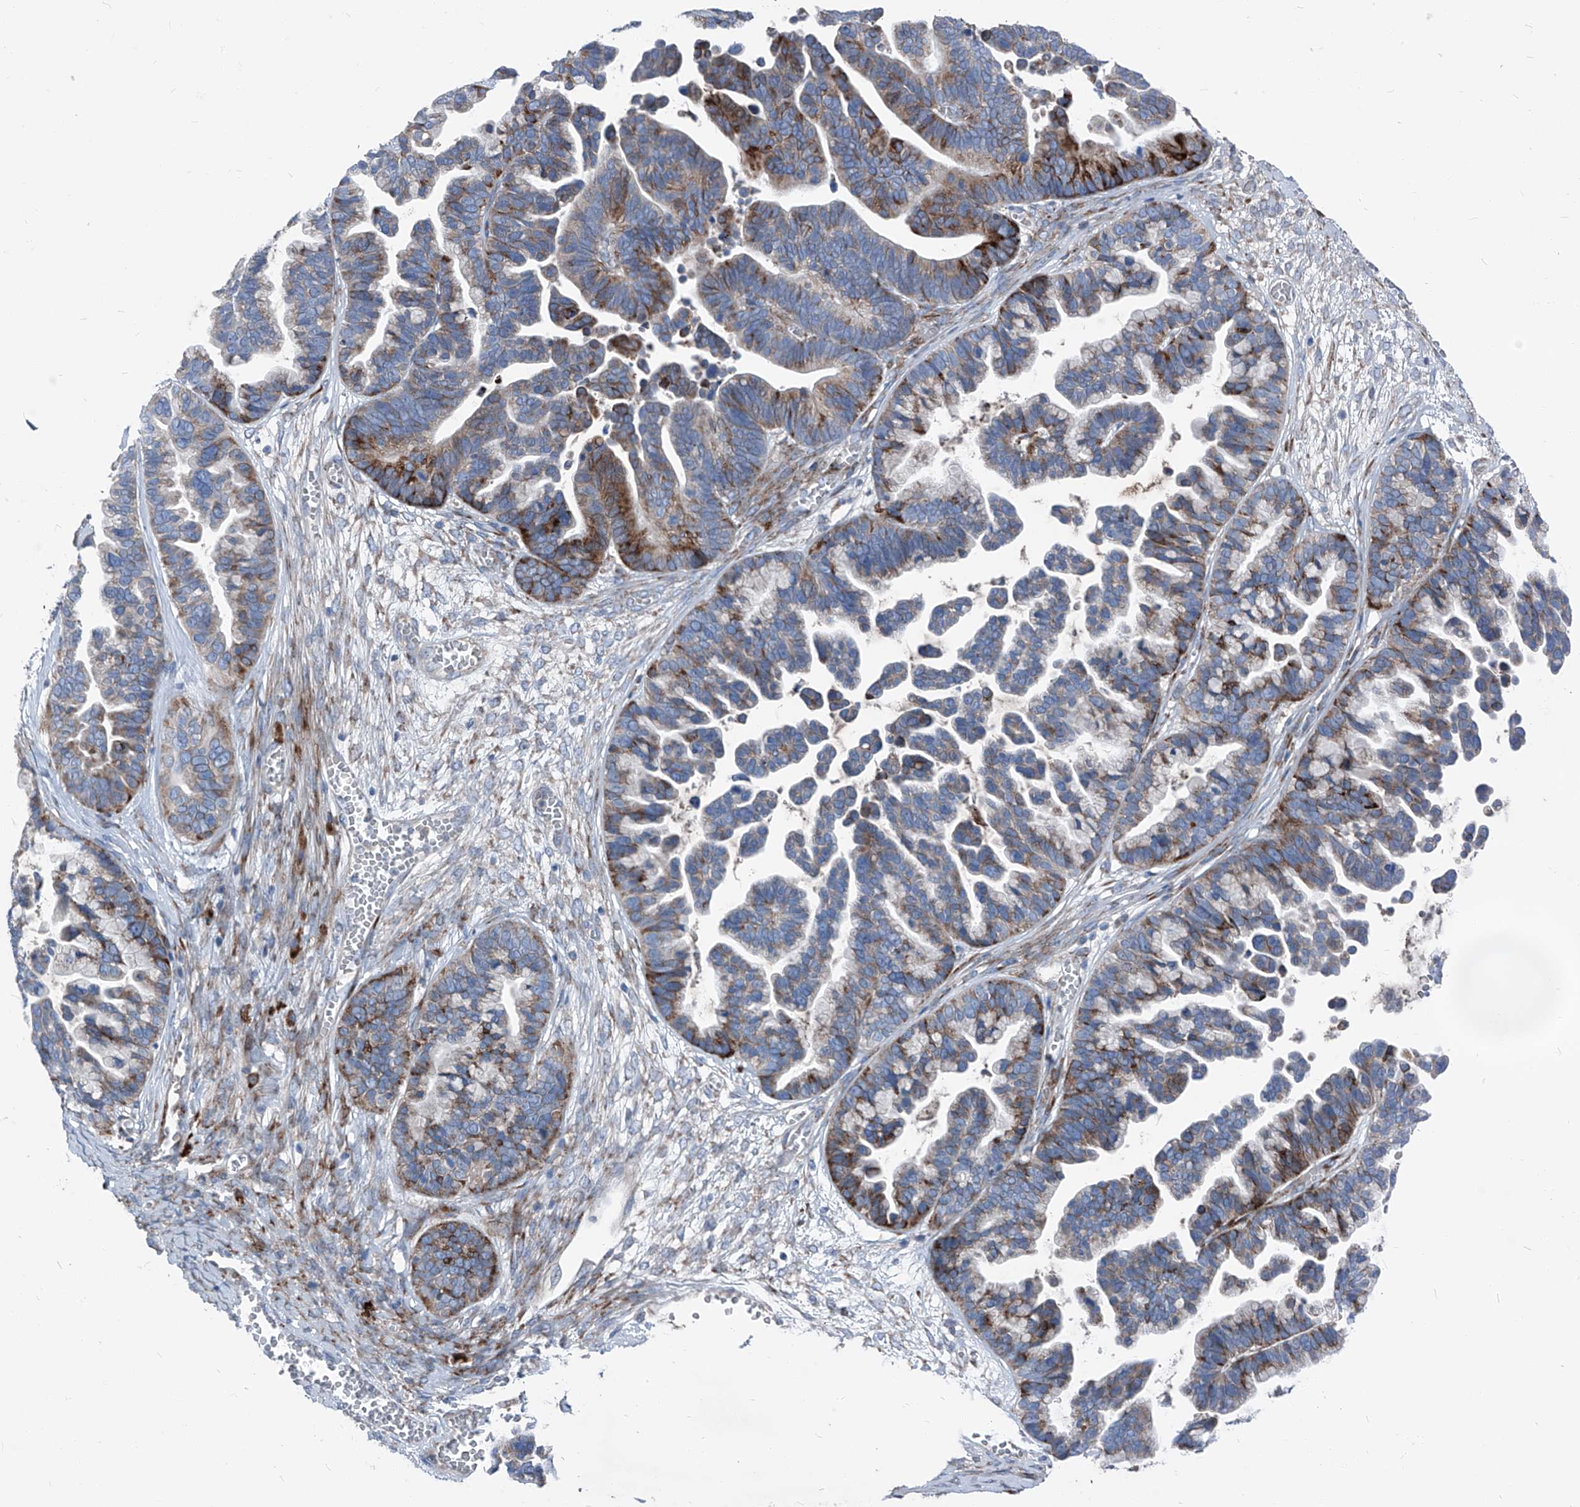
{"staining": {"intensity": "strong", "quantity": "<25%", "location": "cytoplasmic/membranous"}, "tissue": "ovarian cancer", "cell_type": "Tumor cells", "image_type": "cancer", "snomed": [{"axis": "morphology", "description": "Cystadenocarcinoma, serous, NOS"}, {"axis": "topography", "description": "Ovary"}], "caption": "A high-resolution photomicrograph shows immunohistochemistry staining of serous cystadenocarcinoma (ovarian), which reveals strong cytoplasmic/membranous expression in approximately <25% of tumor cells.", "gene": "IFI27", "patient": {"sex": "female", "age": 56}}